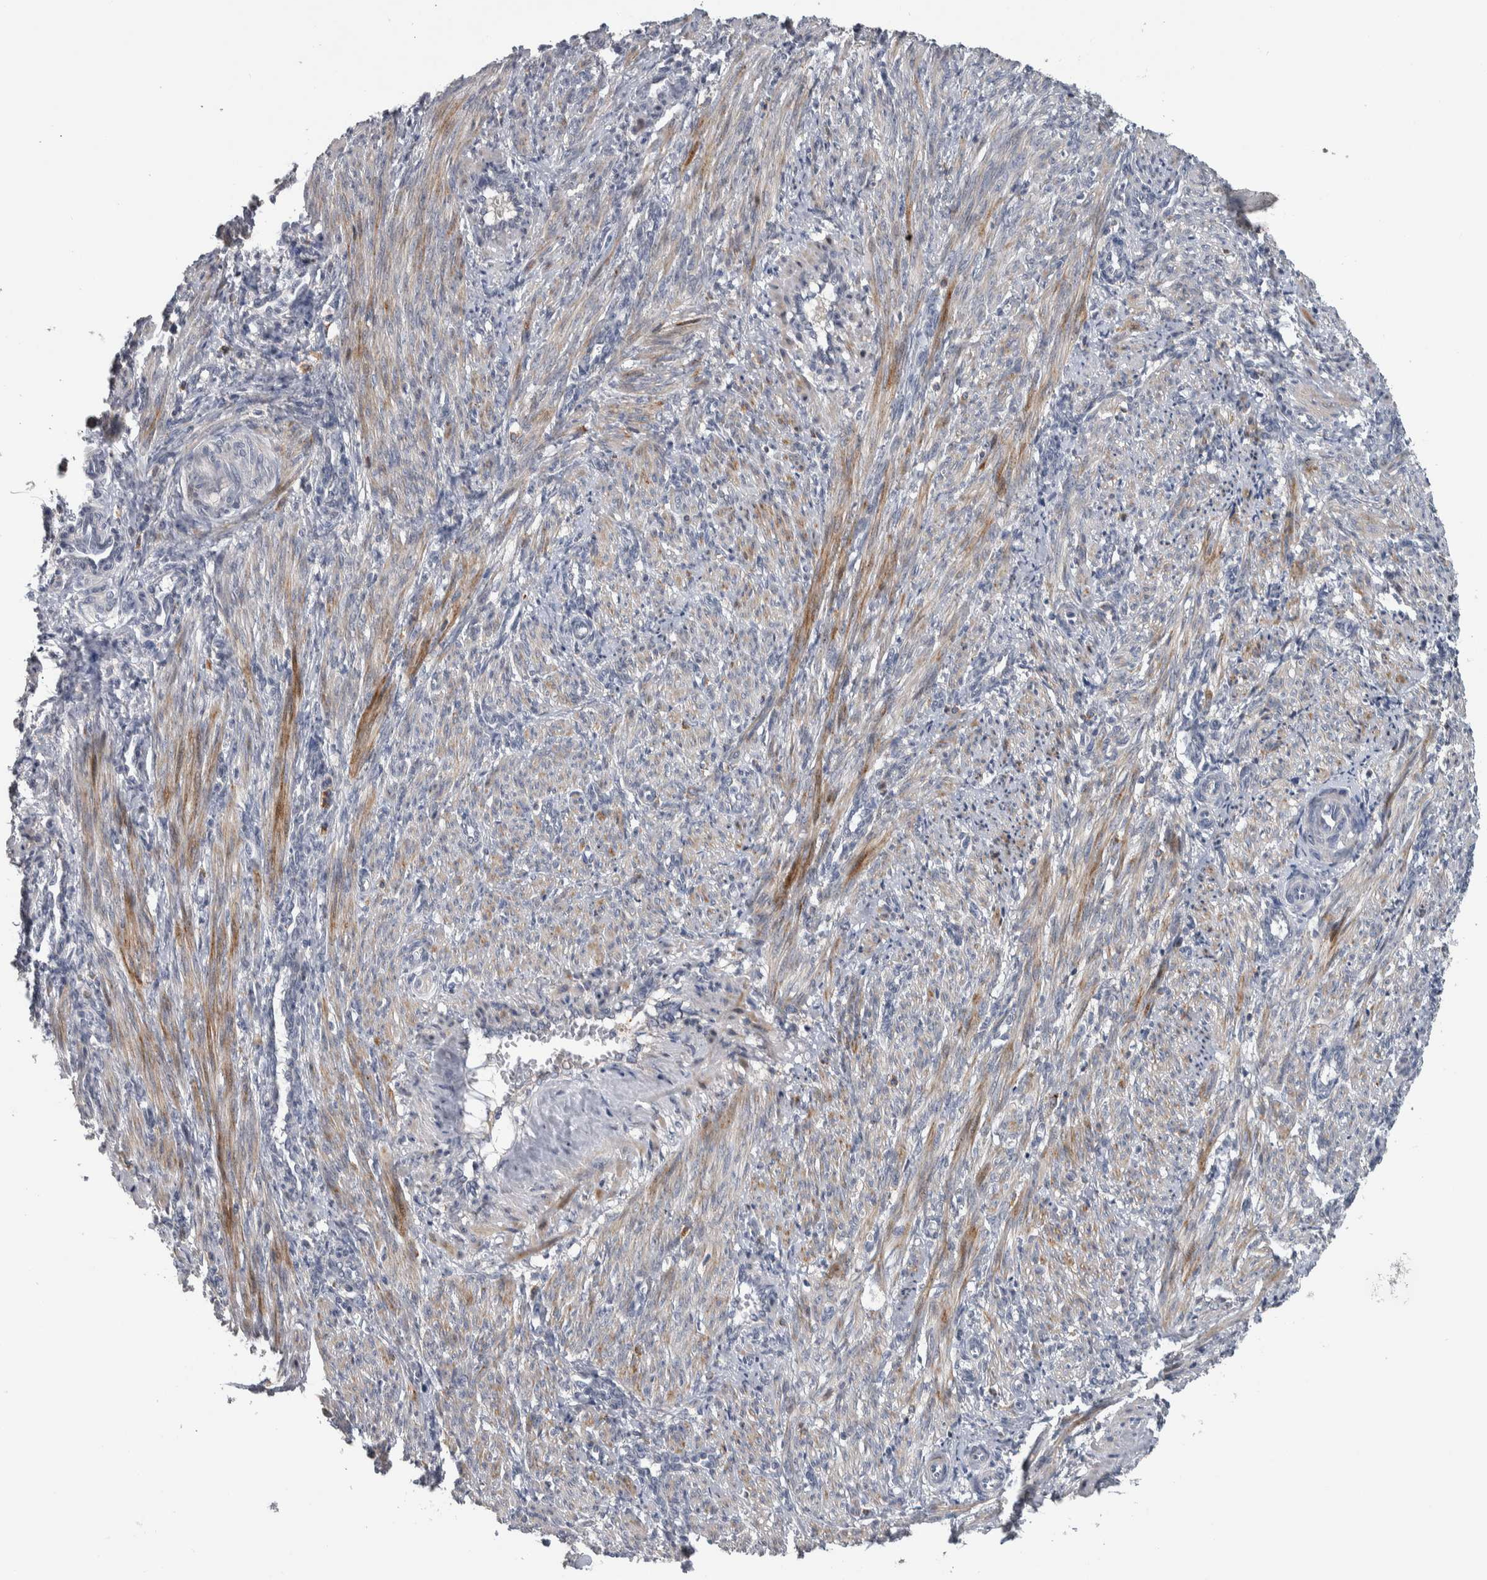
{"staining": {"intensity": "moderate", "quantity": "<25%", "location": "cytoplasmic/membranous"}, "tissue": "smooth muscle", "cell_type": "Smooth muscle cells", "image_type": "normal", "snomed": [{"axis": "morphology", "description": "Normal tissue, NOS"}, {"axis": "topography", "description": "Endometrium"}], "caption": "This histopathology image shows immunohistochemistry staining of benign smooth muscle, with low moderate cytoplasmic/membranous positivity in about <25% of smooth muscle cells.", "gene": "FAM83G", "patient": {"sex": "female", "age": 33}}